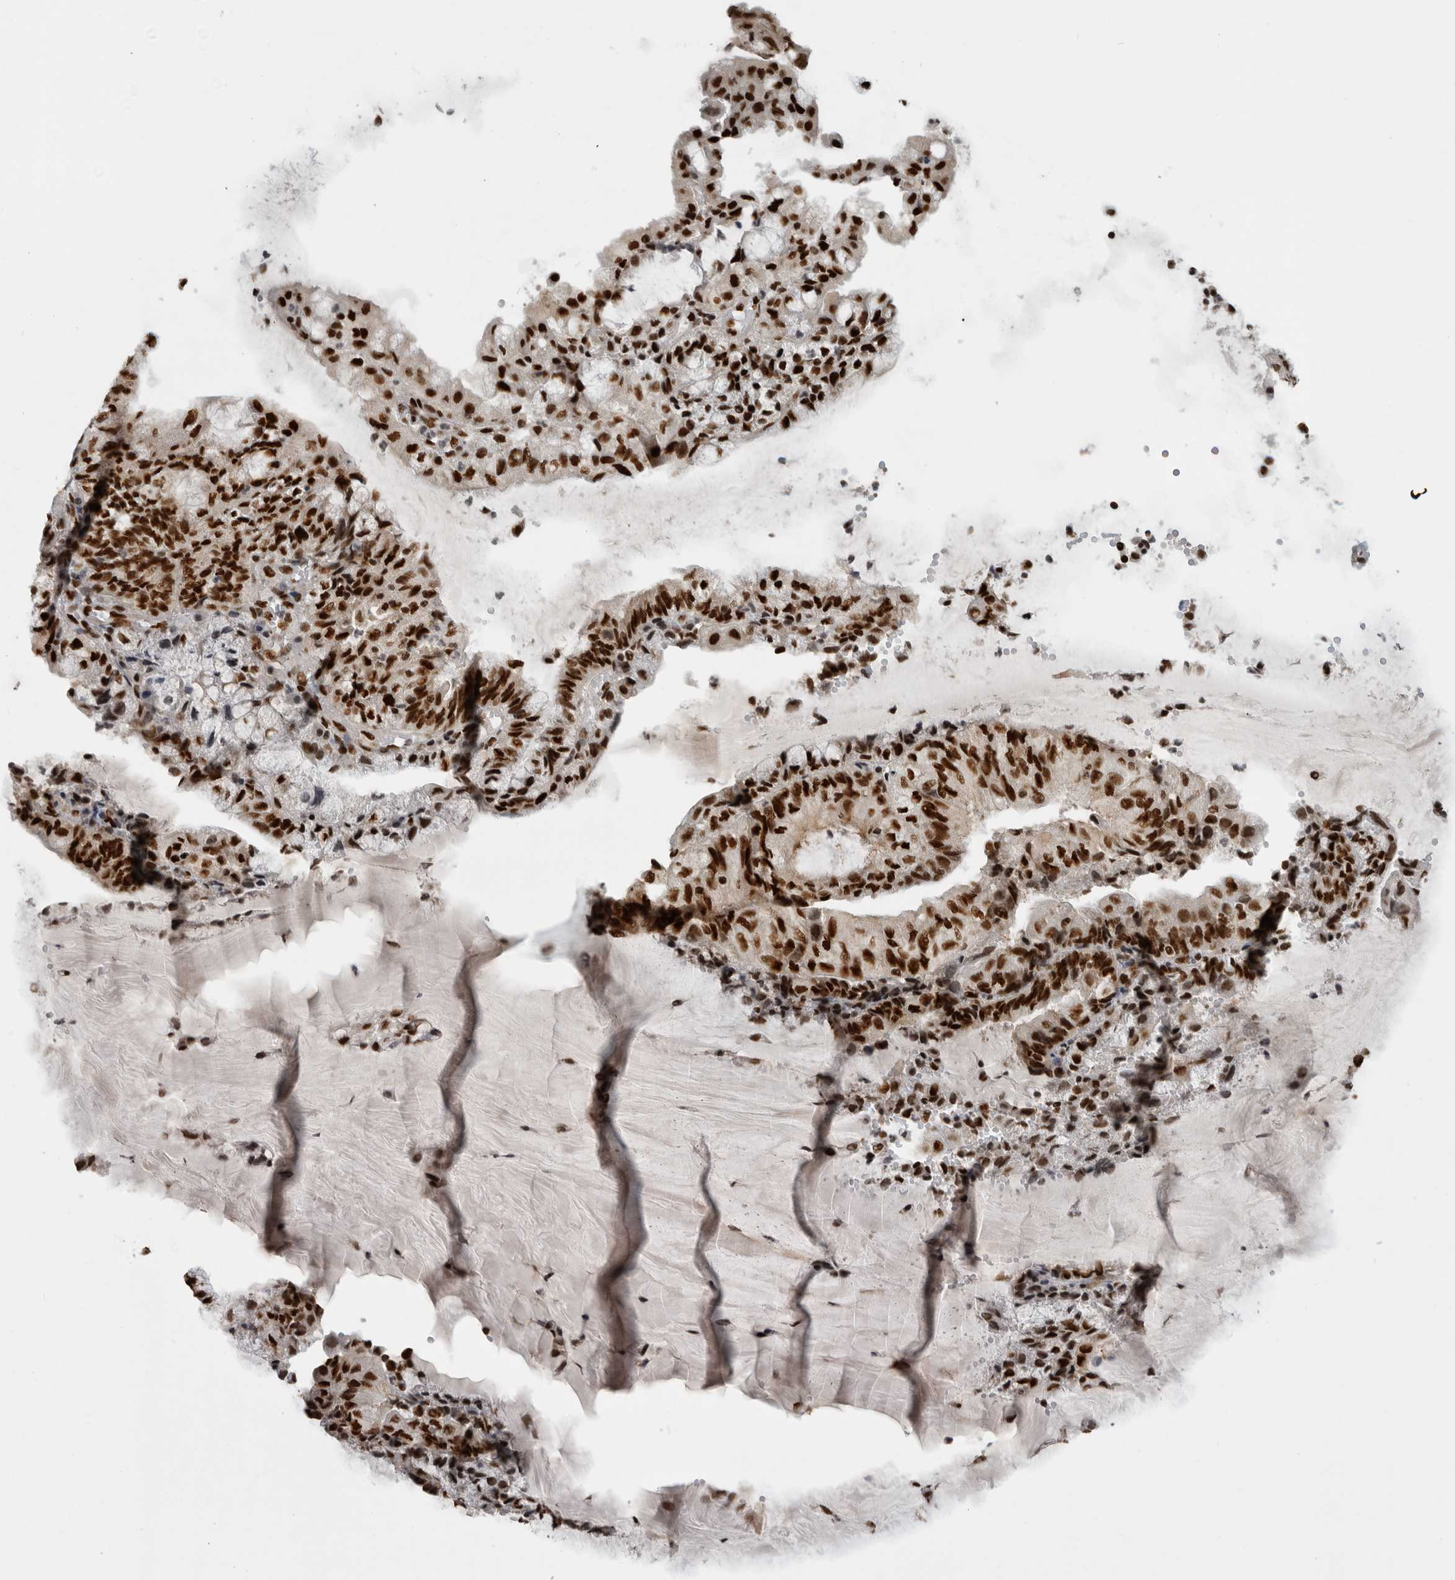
{"staining": {"intensity": "strong", "quantity": ">75%", "location": "nuclear"}, "tissue": "endometrial cancer", "cell_type": "Tumor cells", "image_type": "cancer", "snomed": [{"axis": "morphology", "description": "Adenocarcinoma, NOS"}, {"axis": "topography", "description": "Endometrium"}], "caption": "Endometrial cancer (adenocarcinoma) stained for a protein reveals strong nuclear positivity in tumor cells. (DAB (3,3'-diaminobenzidine) = brown stain, brightfield microscopy at high magnification).", "gene": "ZSCAN2", "patient": {"sex": "female", "age": 81}}